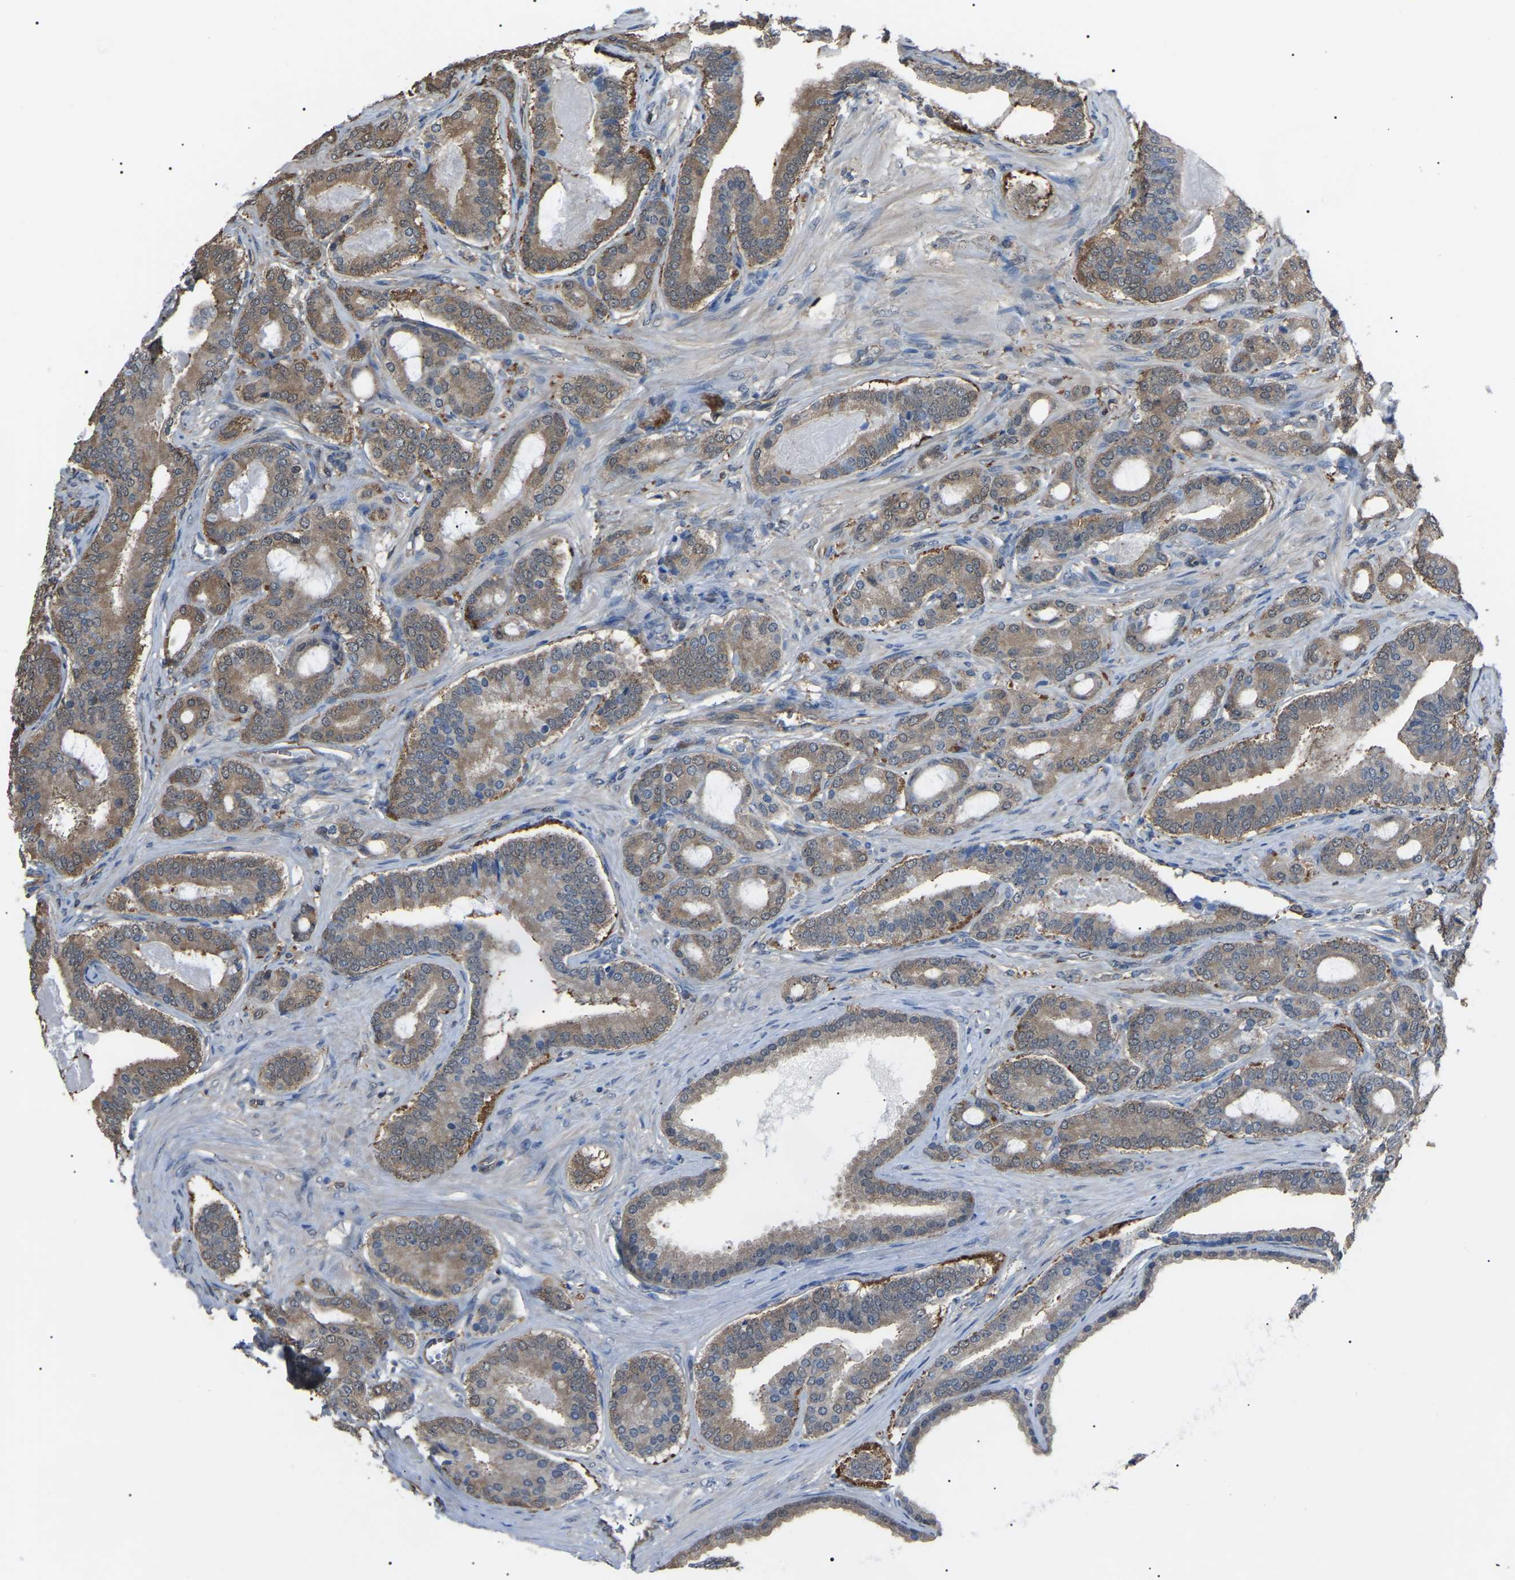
{"staining": {"intensity": "weak", "quantity": ">75%", "location": "cytoplasmic/membranous"}, "tissue": "prostate cancer", "cell_type": "Tumor cells", "image_type": "cancer", "snomed": [{"axis": "morphology", "description": "Adenocarcinoma, High grade"}, {"axis": "topography", "description": "Prostate"}], "caption": "Tumor cells exhibit weak cytoplasmic/membranous expression in approximately >75% of cells in adenocarcinoma (high-grade) (prostate). Immunohistochemistry (ihc) stains the protein in brown and the nuclei are stained blue.", "gene": "PDCD5", "patient": {"sex": "male", "age": 60}}